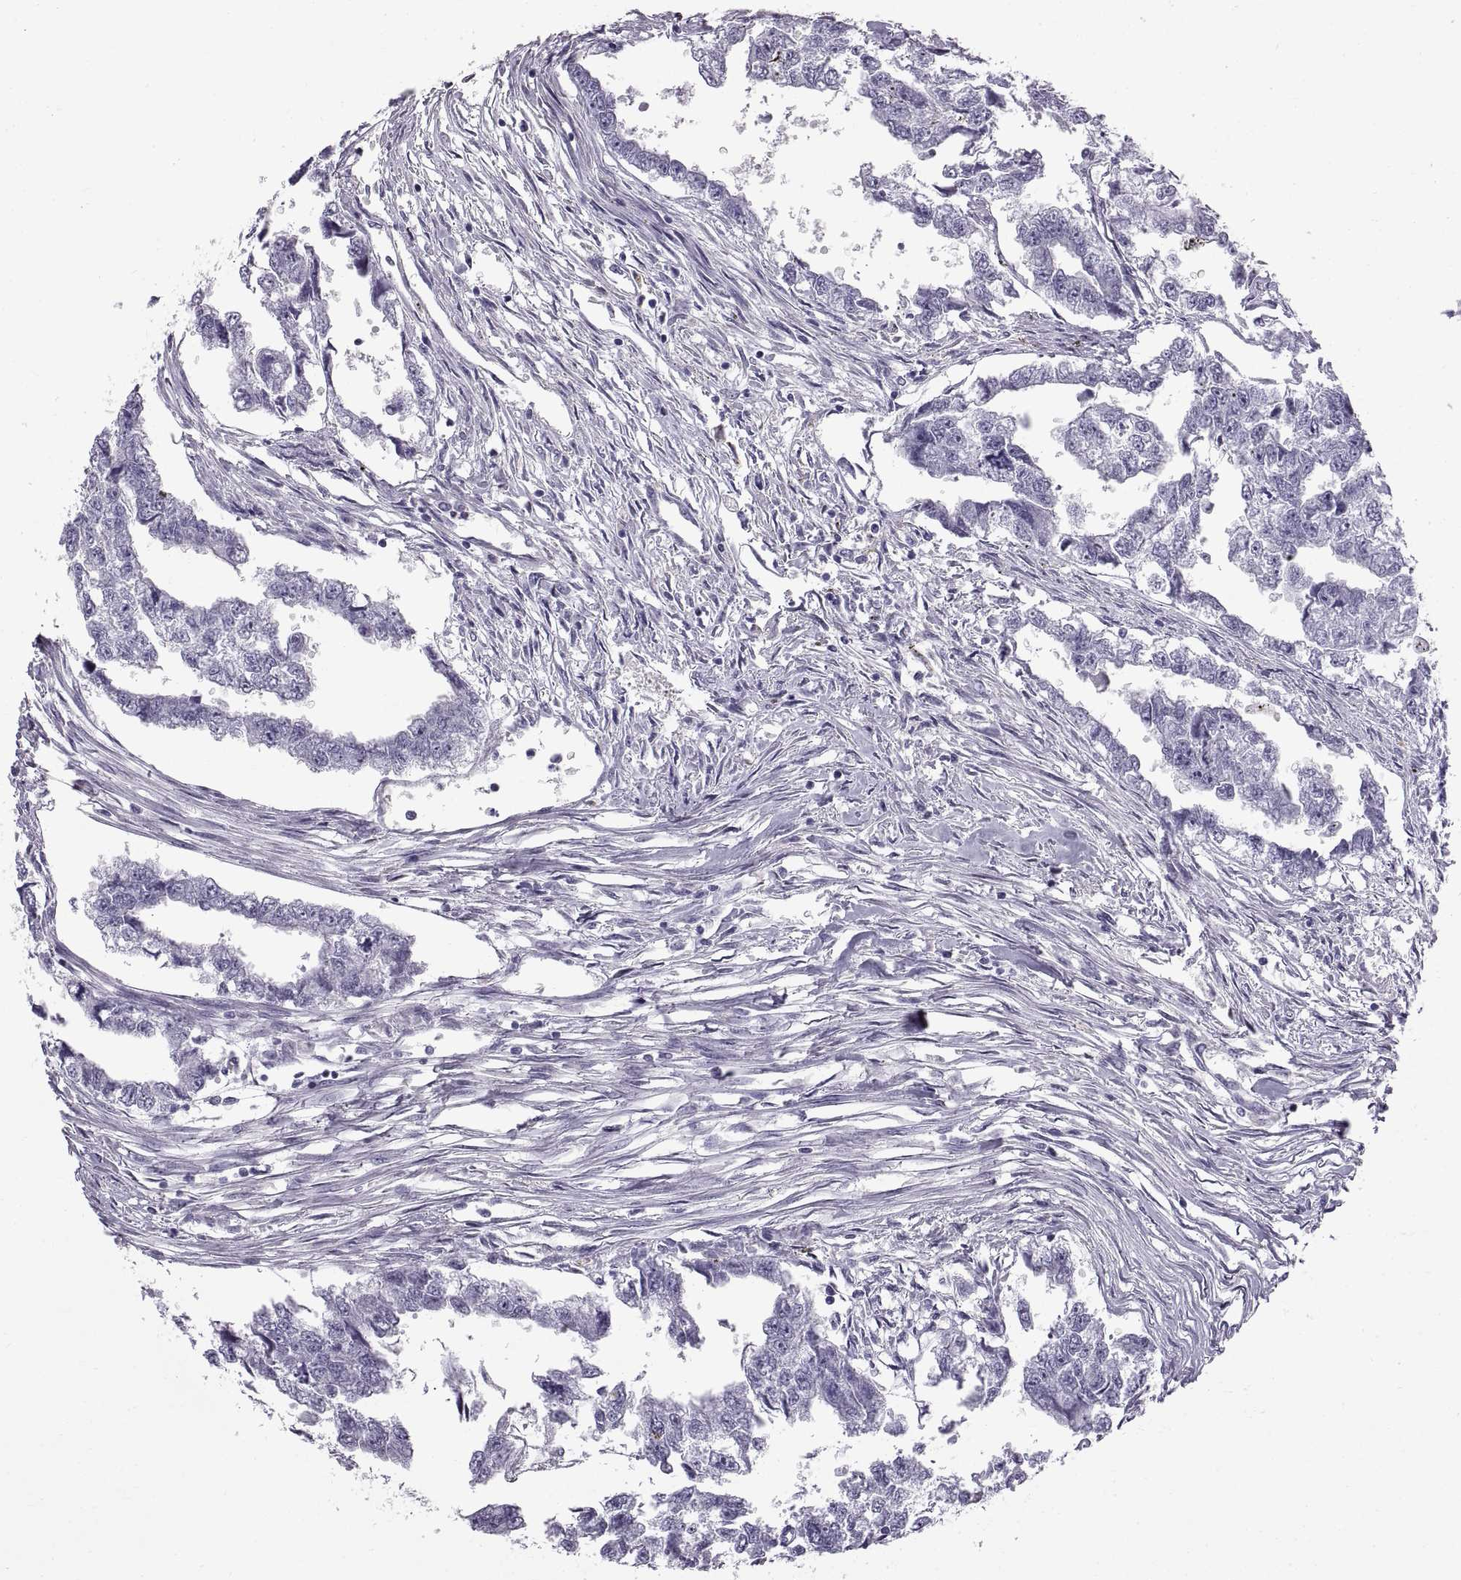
{"staining": {"intensity": "negative", "quantity": "none", "location": "none"}, "tissue": "testis cancer", "cell_type": "Tumor cells", "image_type": "cancer", "snomed": [{"axis": "morphology", "description": "Carcinoma, Embryonal, NOS"}, {"axis": "morphology", "description": "Teratoma, malignant, NOS"}, {"axis": "topography", "description": "Testis"}], "caption": "Immunohistochemistry histopathology image of neoplastic tissue: testis cancer (embryonal carcinoma) stained with DAB (3,3'-diaminobenzidine) exhibits no significant protein staining in tumor cells.", "gene": "WFDC8", "patient": {"sex": "male", "age": 44}}